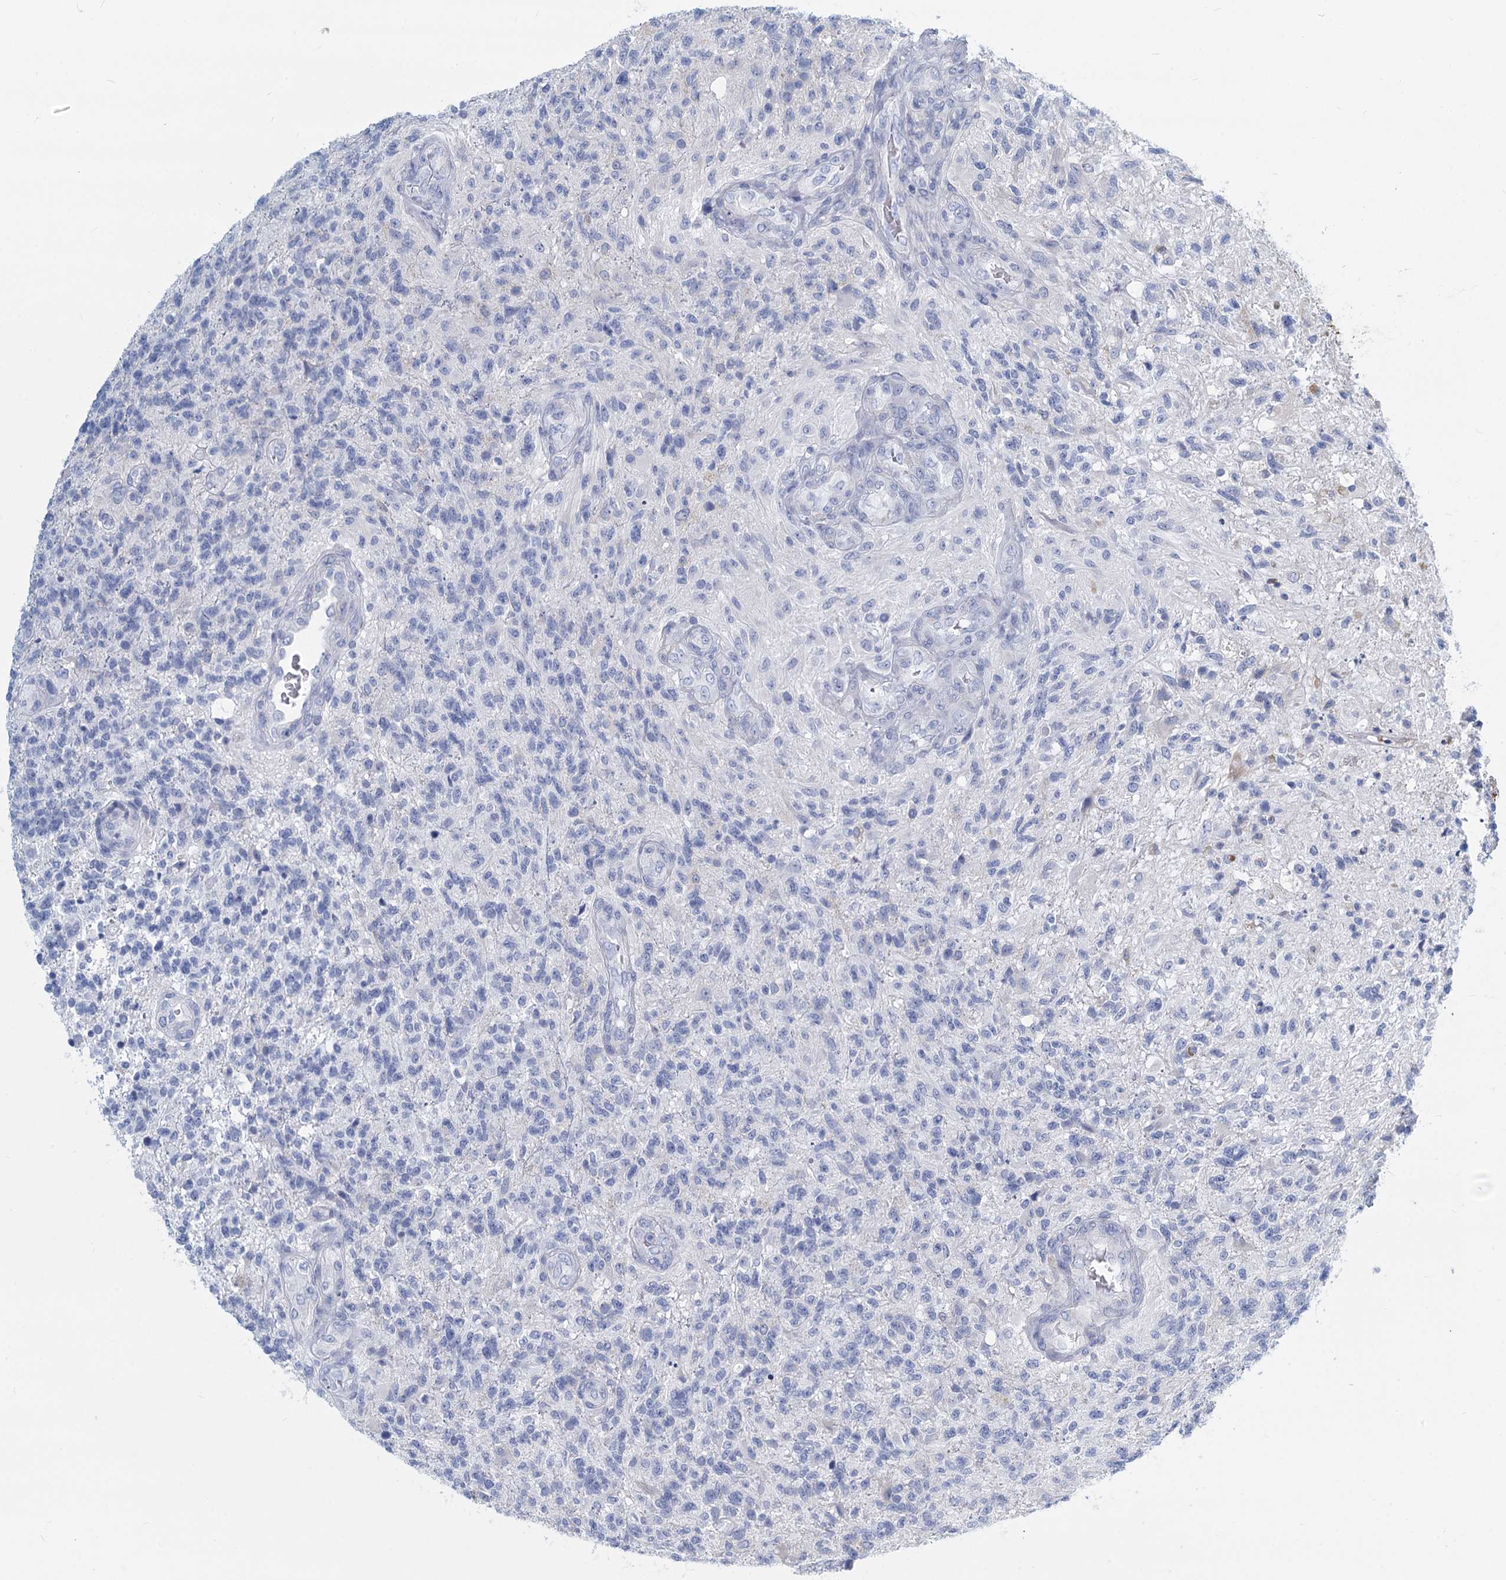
{"staining": {"intensity": "negative", "quantity": "none", "location": "none"}, "tissue": "glioma", "cell_type": "Tumor cells", "image_type": "cancer", "snomed": [{"axis": "morphology", "description": "Glioma, malignant, High grade"}, {"axis": "topography", "description": "Brain"}], "caption": "High-grade glioma (malignant) was stained to show a protein in brown. There is no significant expression in tumor cells. The staining is performed using DAB (3,3'-diaminobenzidine) brown chromogen with nuclei counter-stained in using hematoxylin.", "gene": "GSTM3", "patient": {"sex": "male", "age": 56}}